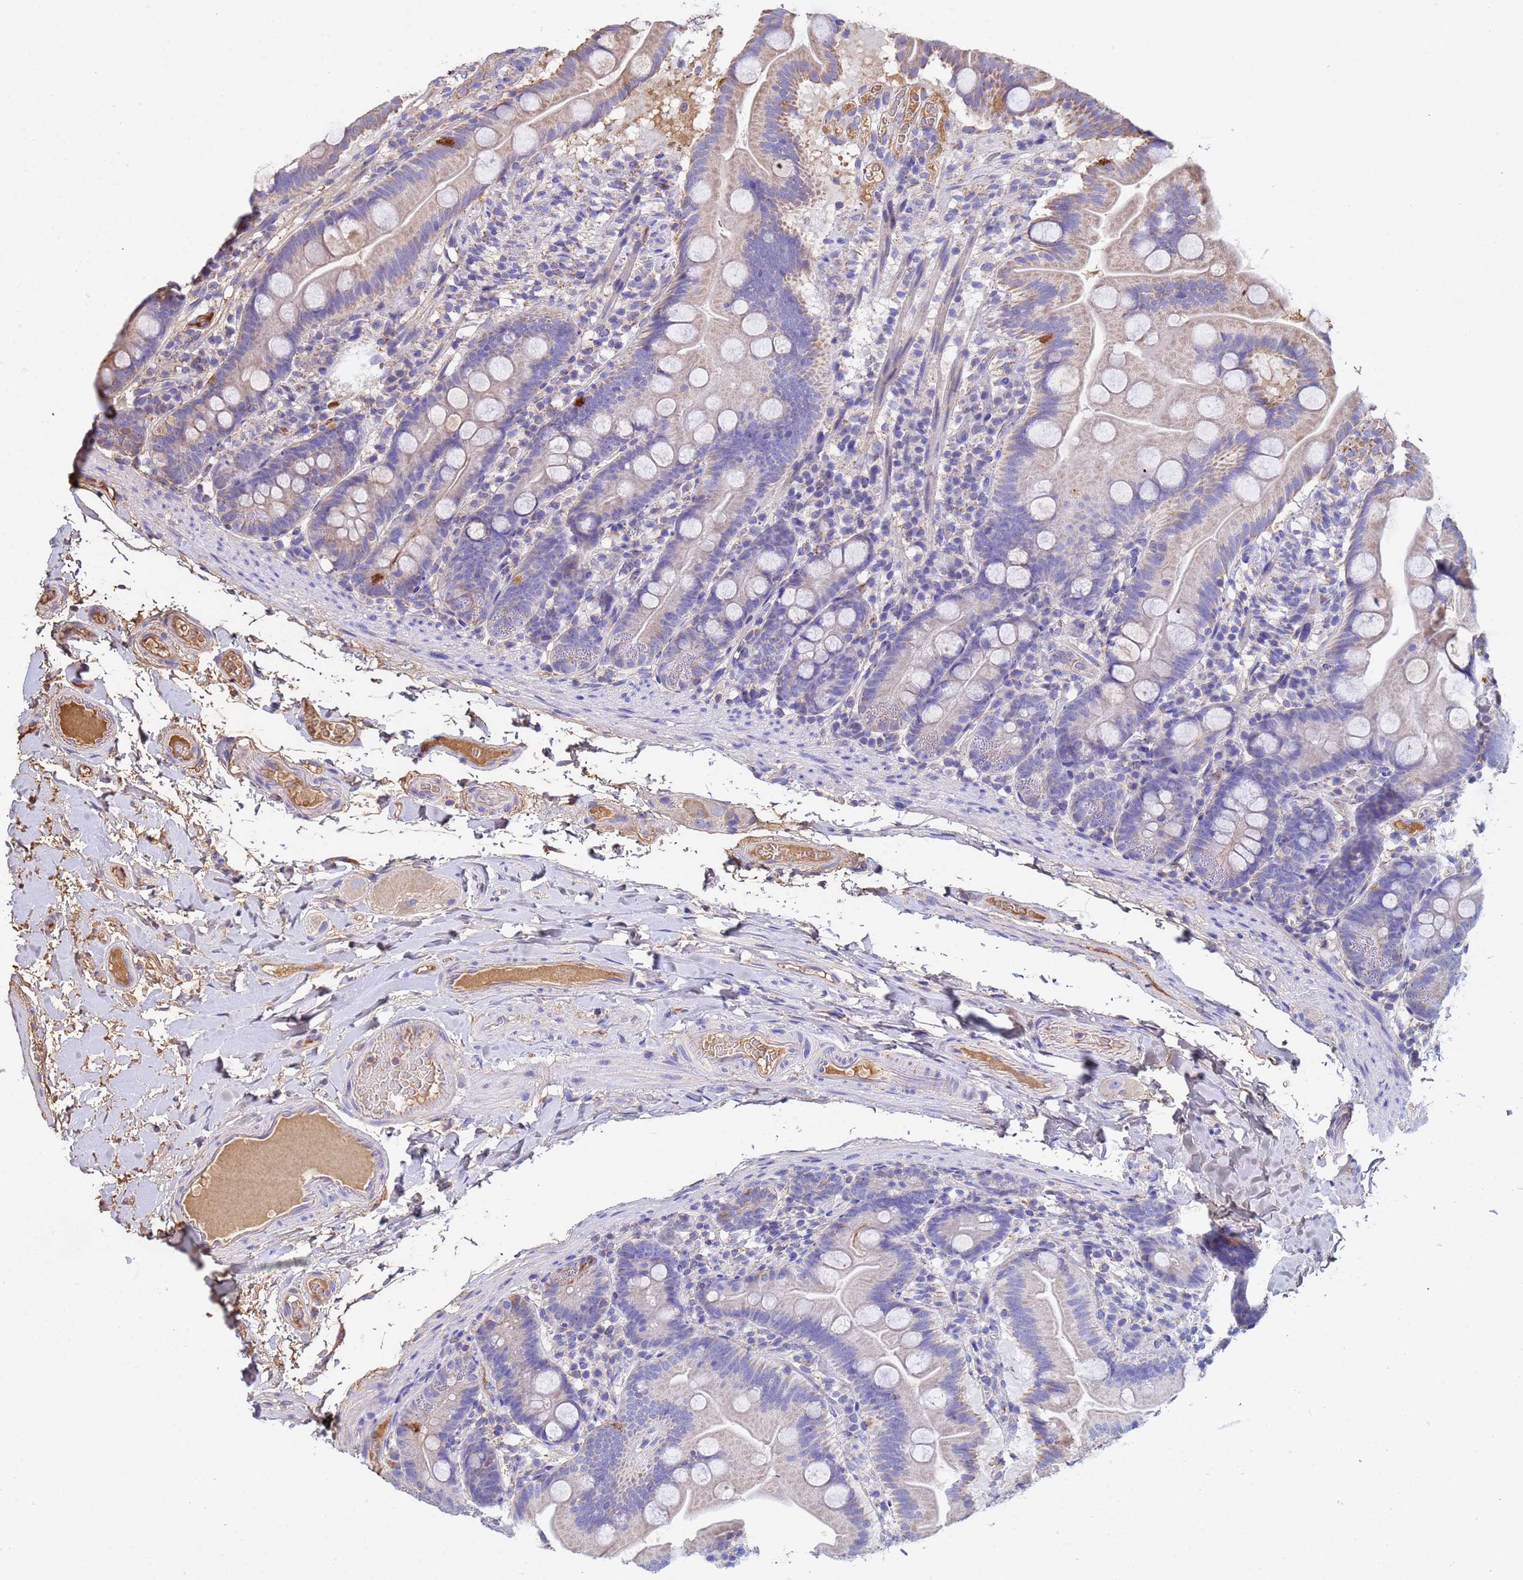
{"staining": {"intensity": "weak", "quantity": "25%-75%", "location": "cytoplasmic/membranous"}, "tissue": "small intestine", "cell_type": "Glandular cells", "image_type": "normal", "snomed": [{"axis": "morphology", "description": "Normal tissue, NOS"}, {"axis": "topography", "description": "Small intestine"}], "caption": "Approximately 25%-75% of glandular cells in unremarkable human small intestine demonstrate weak cytoplasmic/membranous protein staining as visualized by brown immunohistochemical staining.", "gene": "GLUD1", "patient": {"sex": "female", "age": 68}}